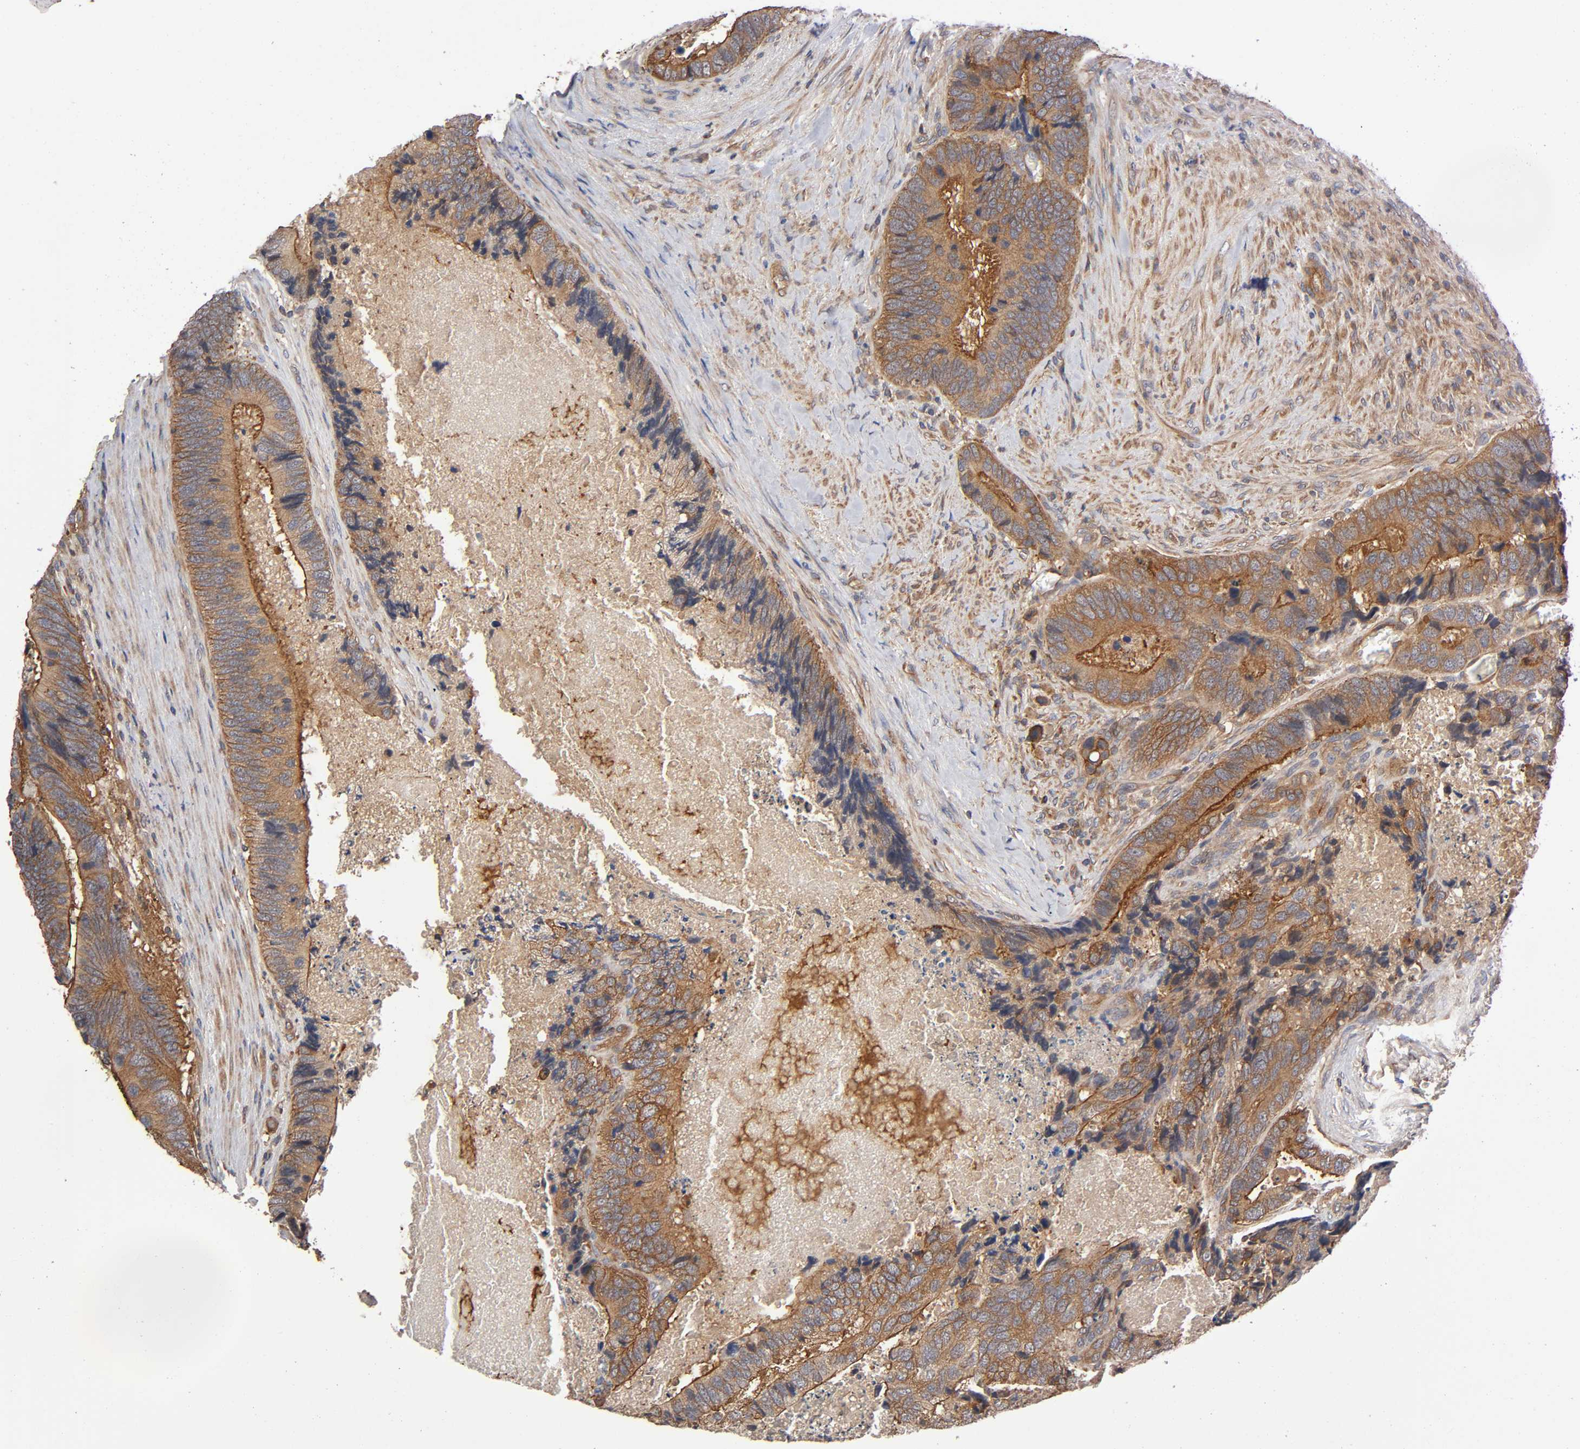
{"staining": {"intensity": "moderate", "quantity": ">75%", "location": "cytoplasmic/membranous"}, "tissue": "colorectal cancer", "cell_type": "Tumor cells", "image_type": "cancer", "snomed": [{"axis": "morphology", "description": "Adenocarcinoma, NOS"}, {"axis": "topography", "description": "Colon"}], "caption": "Immunohistochemistry (IHC) of human adenocarcinoma (colorectal) shows medium levels of moderate cytoplasmic/membranous expression in about >75% of tumor cells.", "gene": "LAMTOR2", "patient": {"sex": "male", "age": 72}}